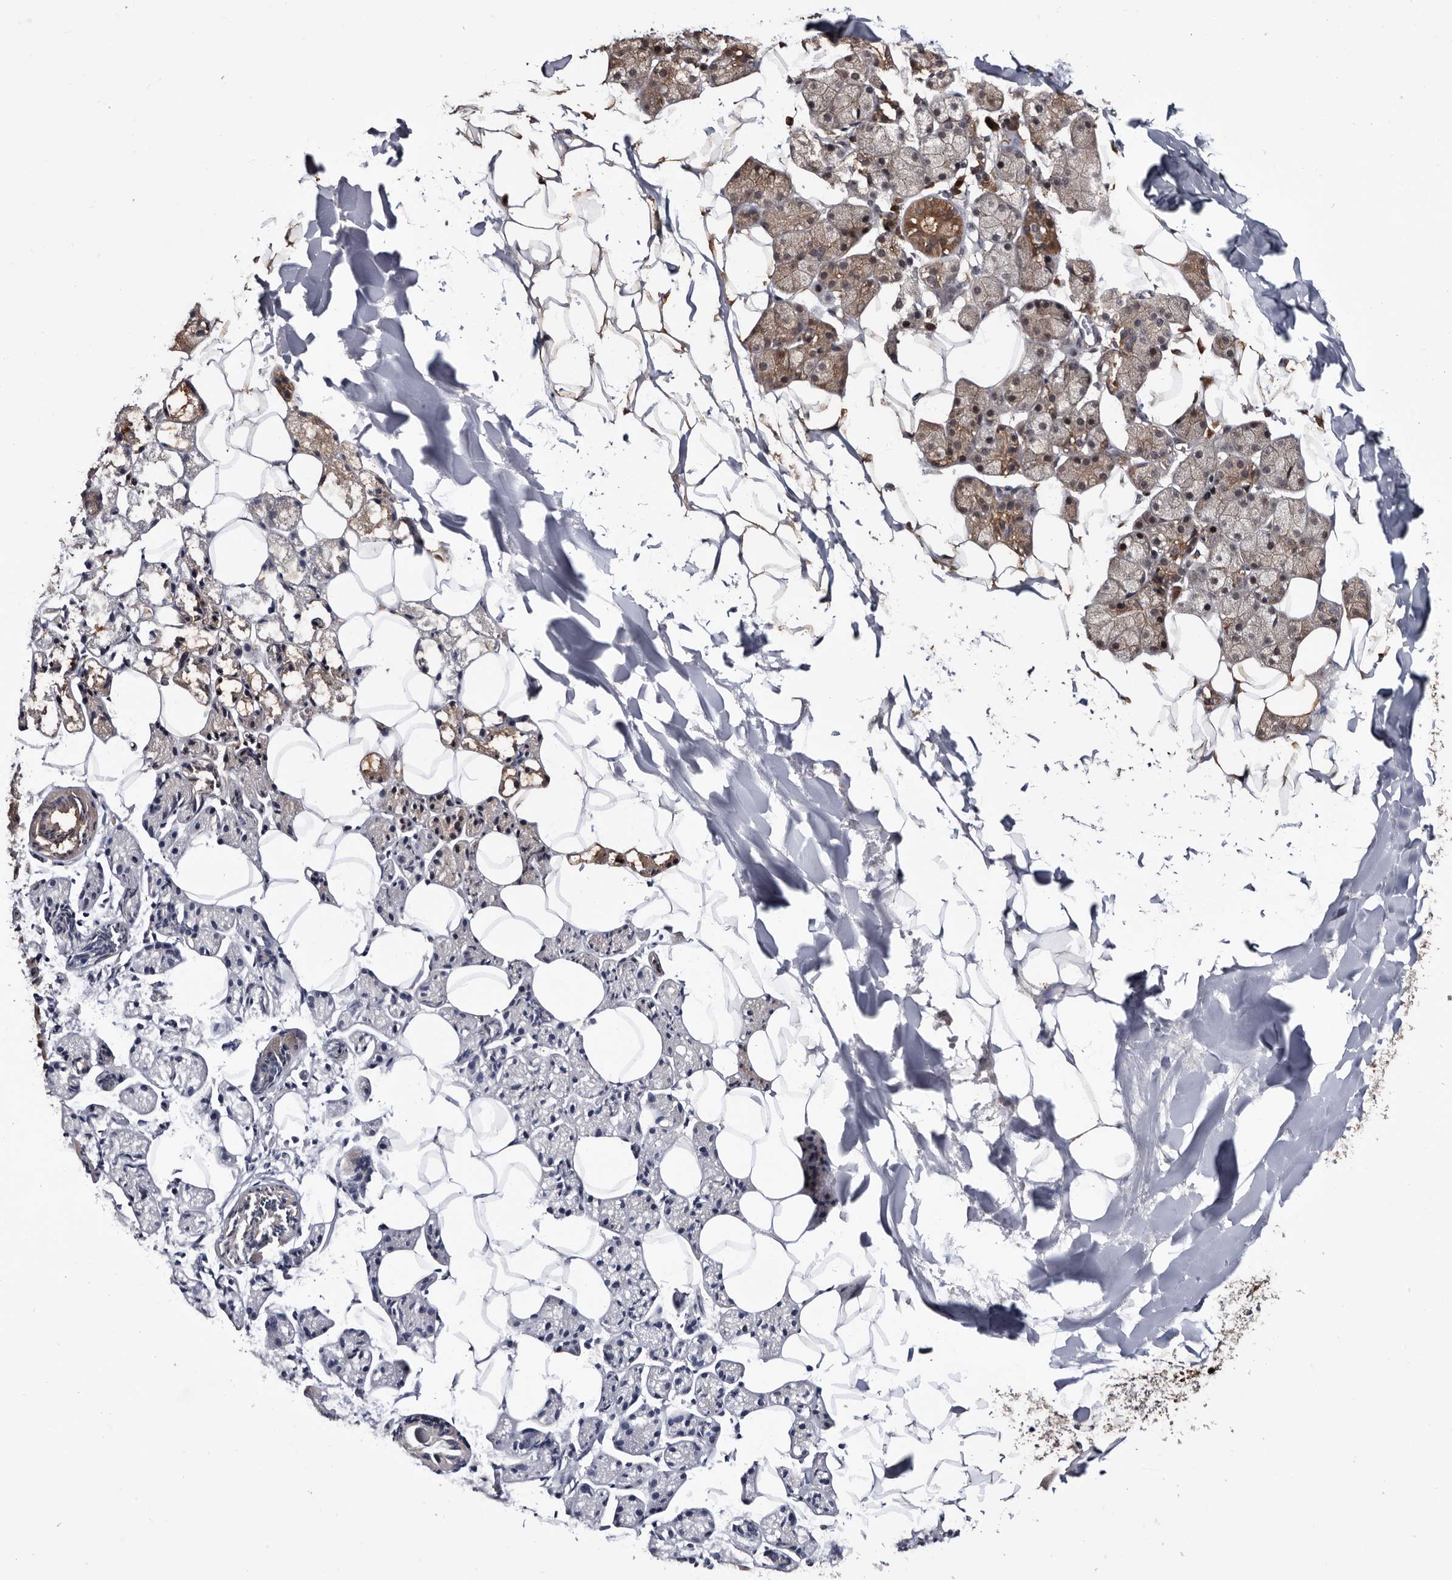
{"staining": {"intensity": "moderate", "quantity": "25%-75%", "location": "cytoplasmic/membranous"}, "tissue": "salivary gland", "cell_type": "Glandular cells", "image_type": "normal", "snomed": [{"axis": "morphology", "description": "Normal tissue, NOS"}, {"axis": "topography", "description": "Salivary gland"}], "caption": "IHC histopathology image of normal salivary gland stained for a protein (brown), which shows medium levels of moderate cytoplasmic/membranous positivity in about 25%-75% of glandular cells.", "gene": "TTI2", "patient": {"sex": "female", "age": 33}}